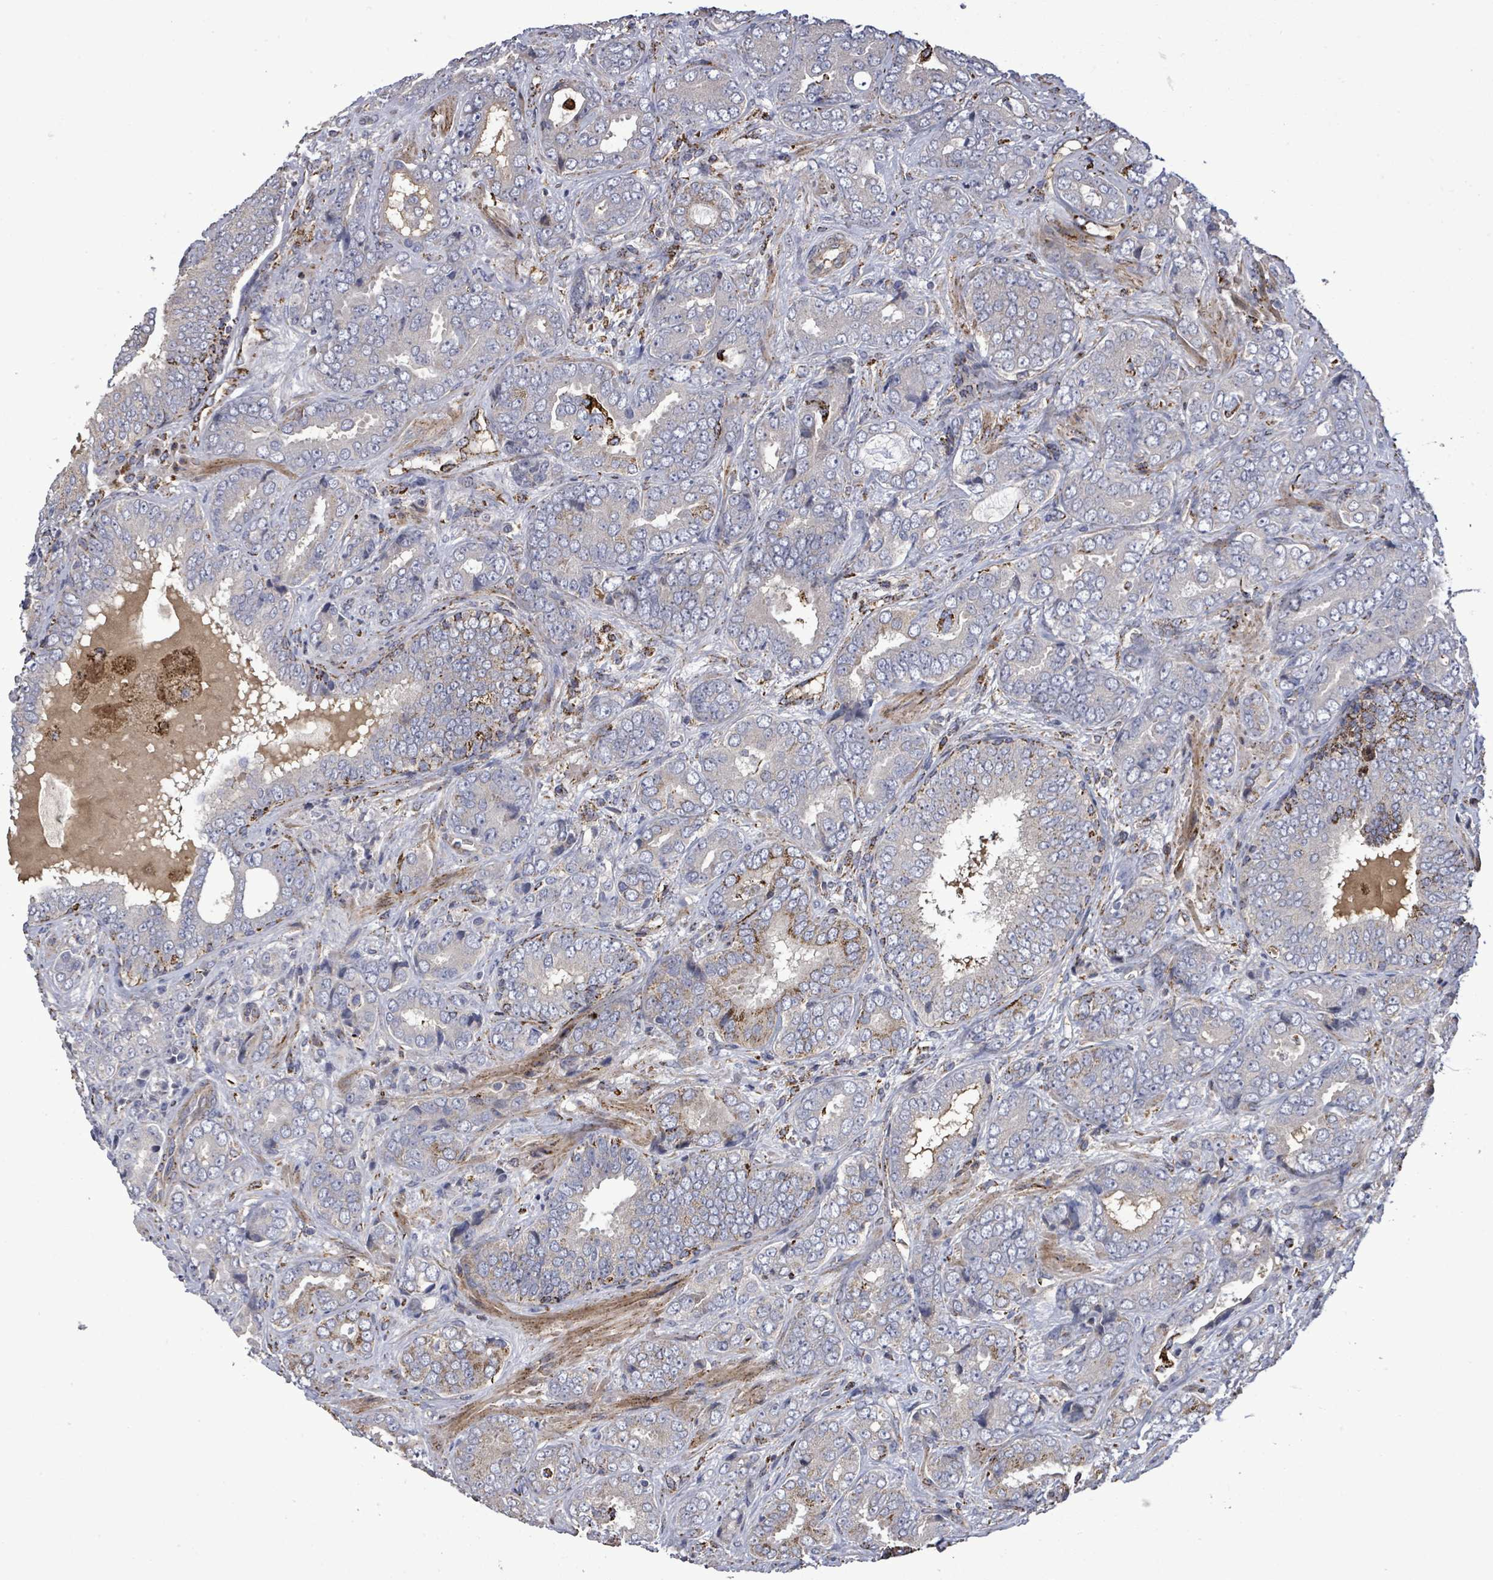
{"staining": {"intensity": "strong", "quantity": "<25%", "location": "cytoplasmic/membranous"}, "tissue": "prostate cancer", "cell_type": "Tumor cells", "image_type": "cancer", "snomed": [{"axis": "morphology", "description": "Adenocarcinoma, High grade"}, {"axis": "topography", "description": "Prostate"}], "caption": "Prostate cancer (adenocarcinoma (high-grade)) tissue reveals strong cytoplasmic/membranous expression in approximately <25% of tumor cells, visualized by immunohistochemistry. (Brightfield microscopy of DAB IHC at high magnification).", "gene": "MTMR12", "patient": {"sex": "male", "age": 71}}